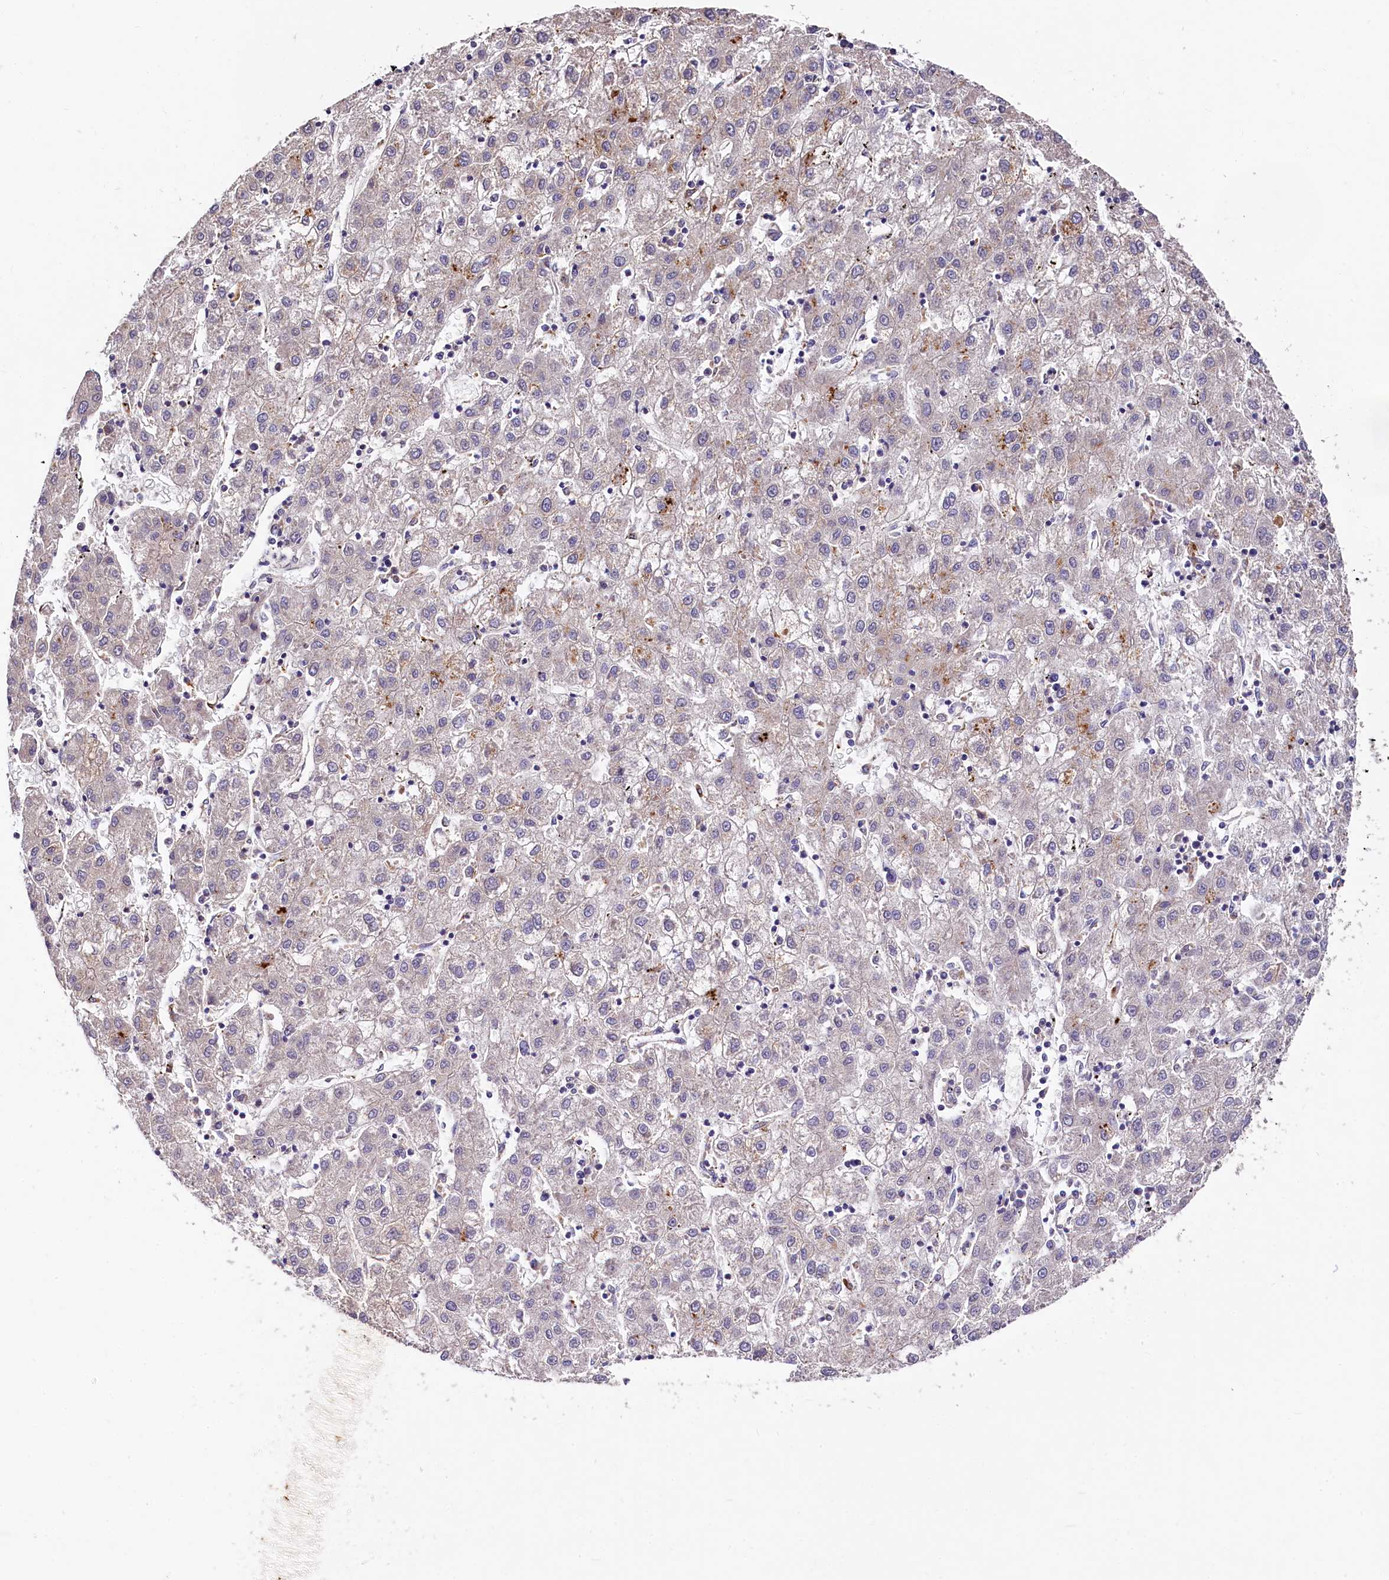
{"staining": {"intensity": "negative", "quantity": "none", "location": "none"}, "tissue": "liver cancer", "cell_type": "Tumor cells", "image_type": "cancer", "snomed": [{"axis": "morphology", "description": "Carcinoma, Hepatocellular, NOS"}, {"axis": "topography", "description": "Liver"}], "caption": "IHC photomicrograph of hepatocellular carcinoma (liver) stained for a protein (brown), which shows no staining in tumor cells.", "gene": "SPRYD3", "patient": {"sex": "male", "age": 72}}